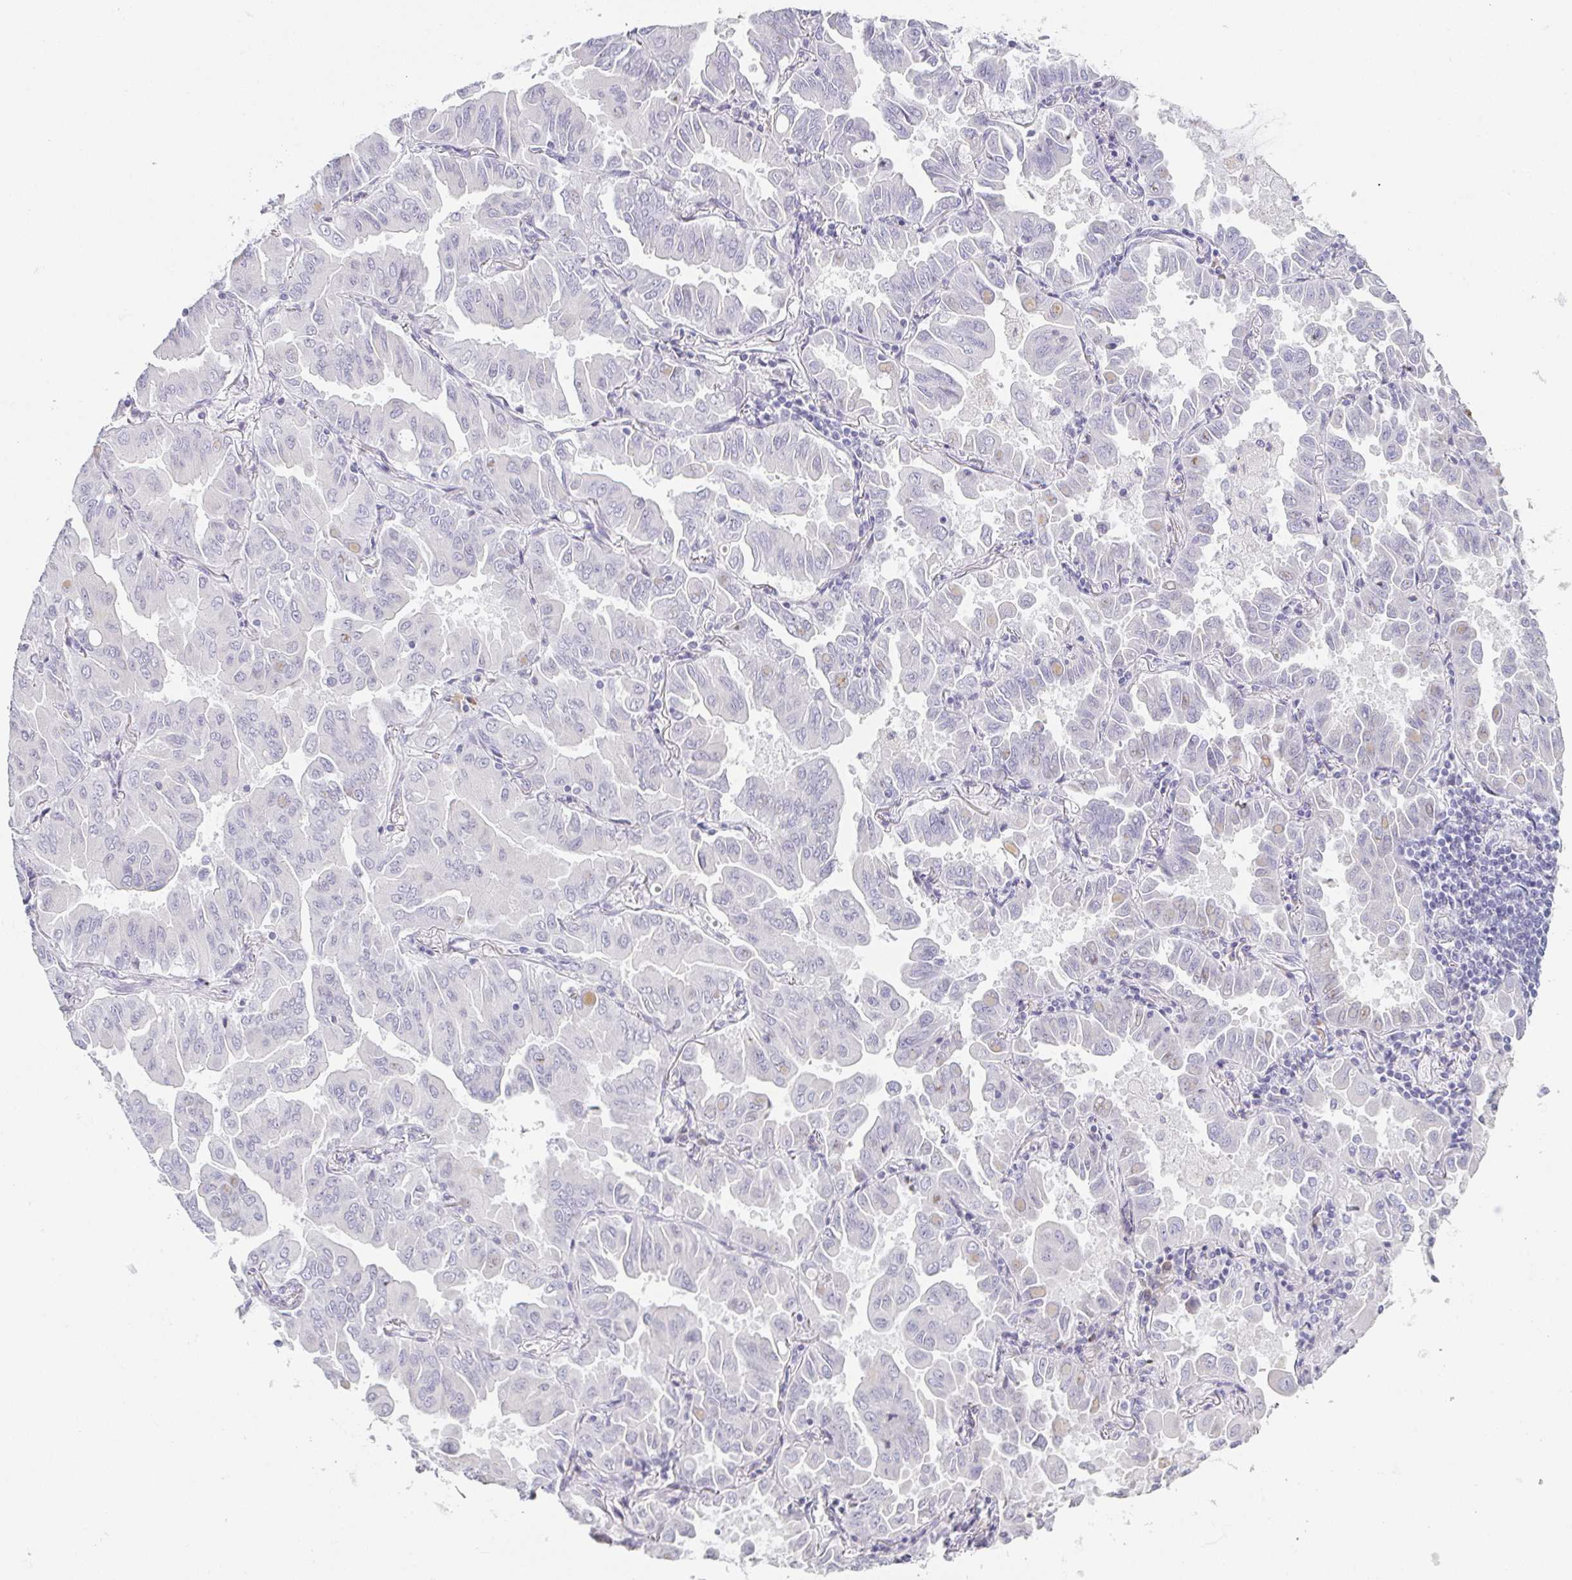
{"staining": {"intensity": "negative", "quantity": "none", "location": "none"}, "tissue": "lung cancer", "cell_type": "Tumor cells", "image_type": "cancer", "snomed": [{"axis": "morphology", "description": "Adenocarcinoma, NOS"}, {"axis": "topography", "description": "Lung"}], "caption": "The IHC photomicrograph has no significant positivity in tumor cells of lung adenocarcinoma tissue.", "gene": "PRR27", "patient": {"sex": "male", "age": 64}}